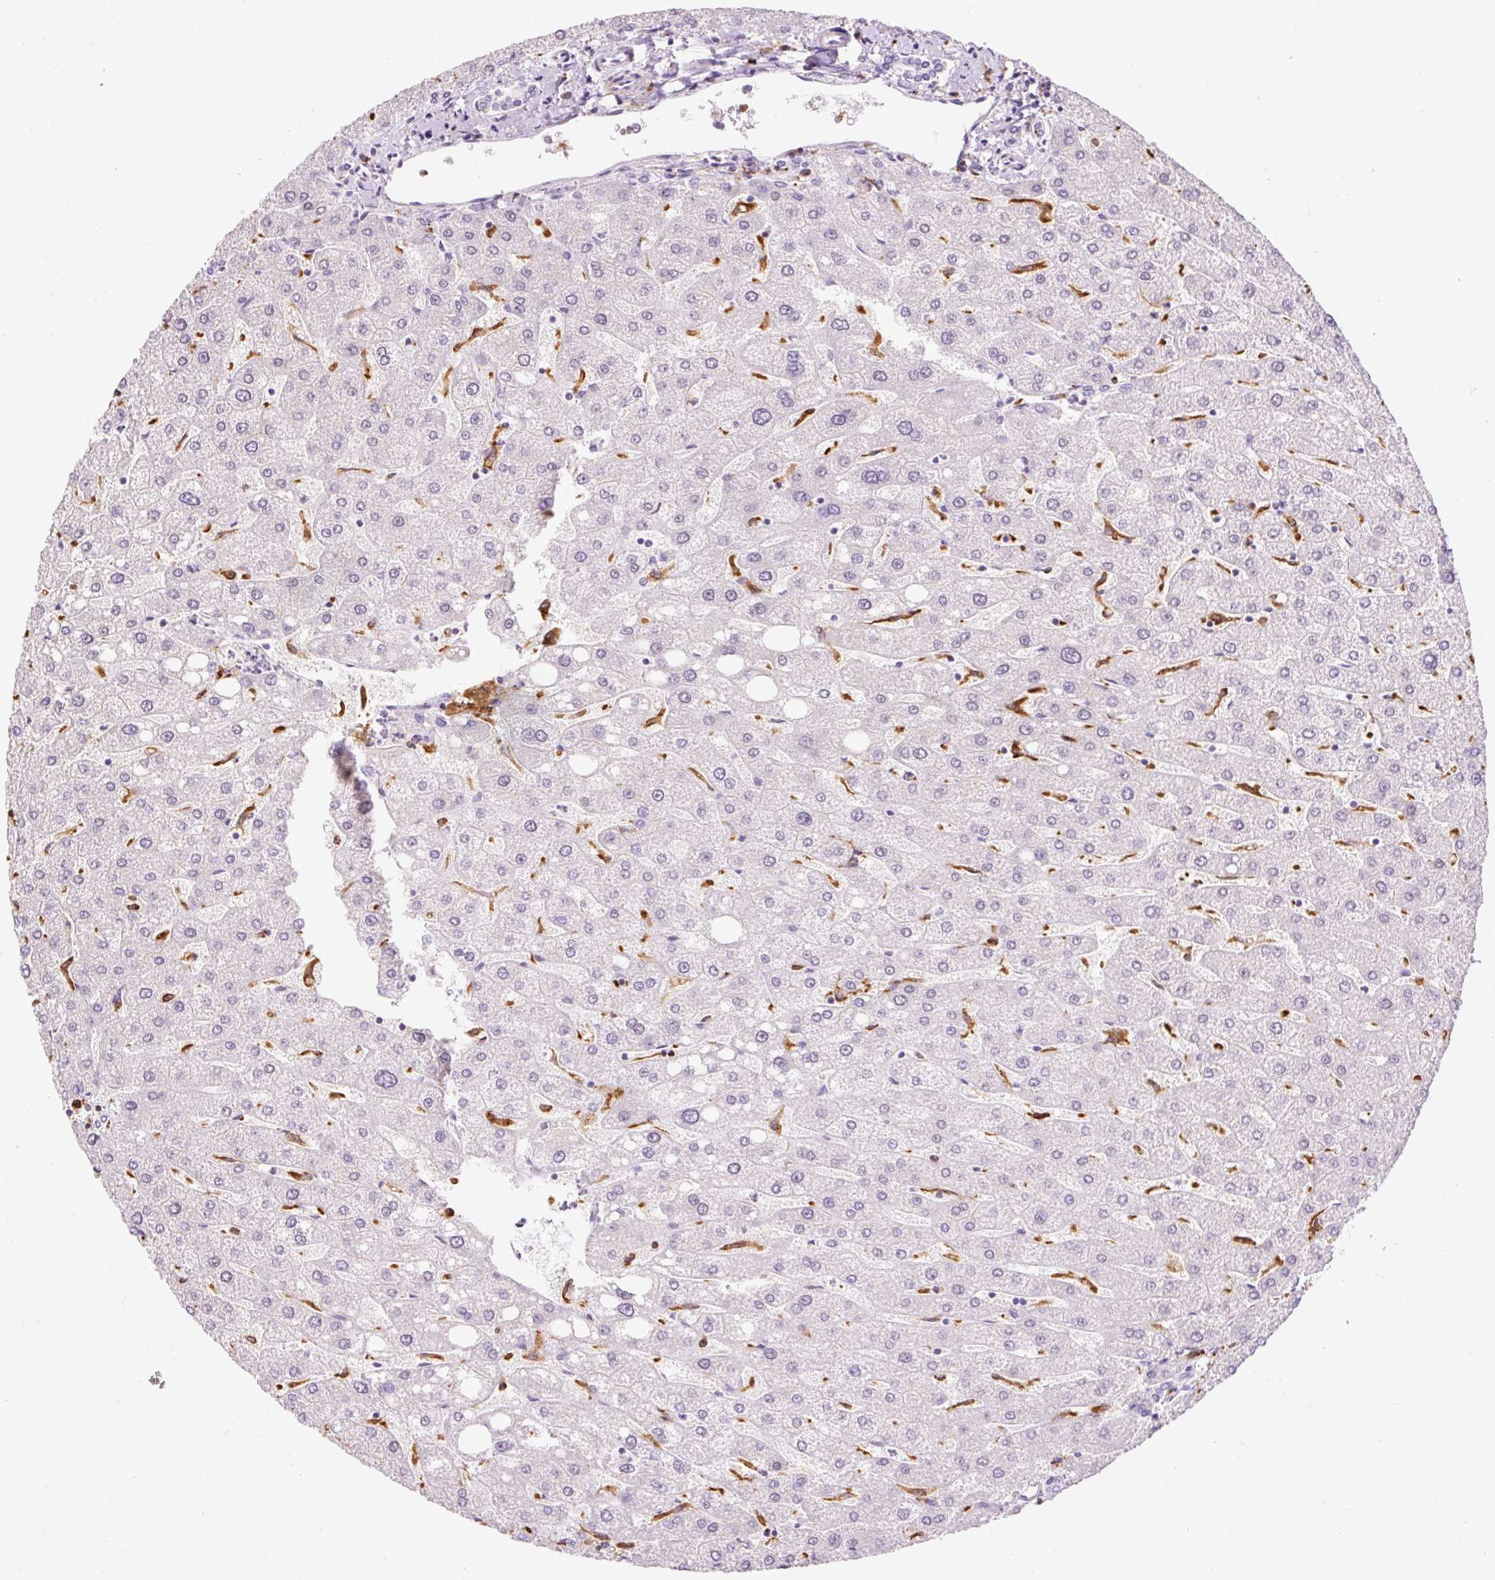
{"staining": {"intensity": "negative", "quantity": "none", "location": "none"}, "tissue": "liver", "cell_type": "Cholangiocytes", "image_type": "normal", "snomed": [{"axis": "morphology", "description": "Normal tissue, NOS"}, {"axis": "topography", "description": "Liver"}], "caption": "DAB (3,3'-diaminobenzidine) immunohistochemical staining of unremarkable human liver shows no significant positivity in cholangiocytes.", "gene": "LY86", "patient": {"sex": "male", "age": 67}}